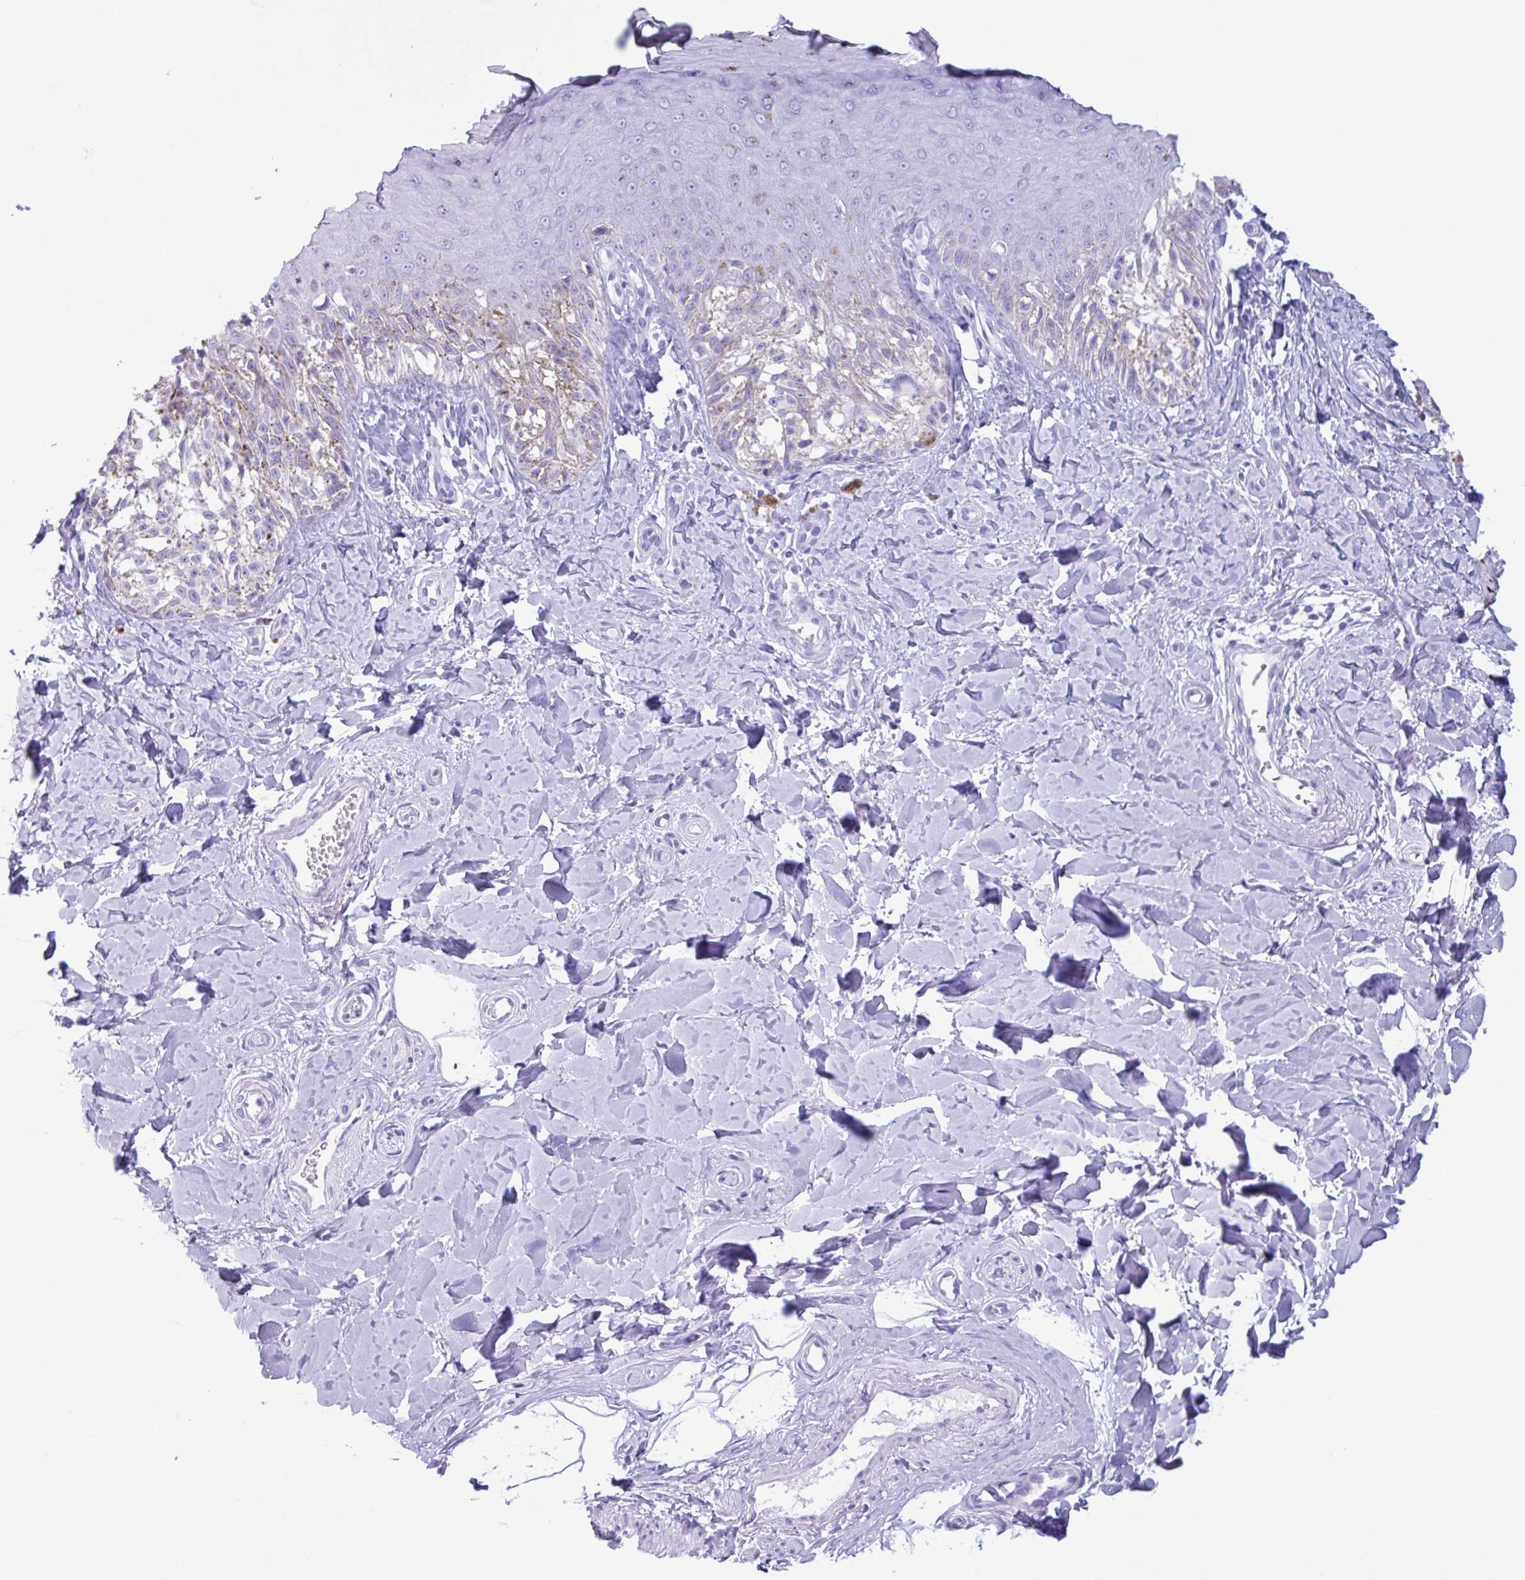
{"staining": {"intensity": "negative", "quantity": "none", "location": "none"}, "tissue": "melanoma", "cell_type": "Tumor cells", "image_type": "cancer", "snomed": [{"axis": "morphology", "description": "Malignant melanoma, NOS"}, {"axis": "topography", "description": "Skin"}], "caption": "Immunohistochemistry micrograph of neoplastic tissue: malignant melanoma stained with DAB reveals no significant protein staining in tumor cells.", "gene": "CTSE", "patient": {"sex": "female", "age": 65}}